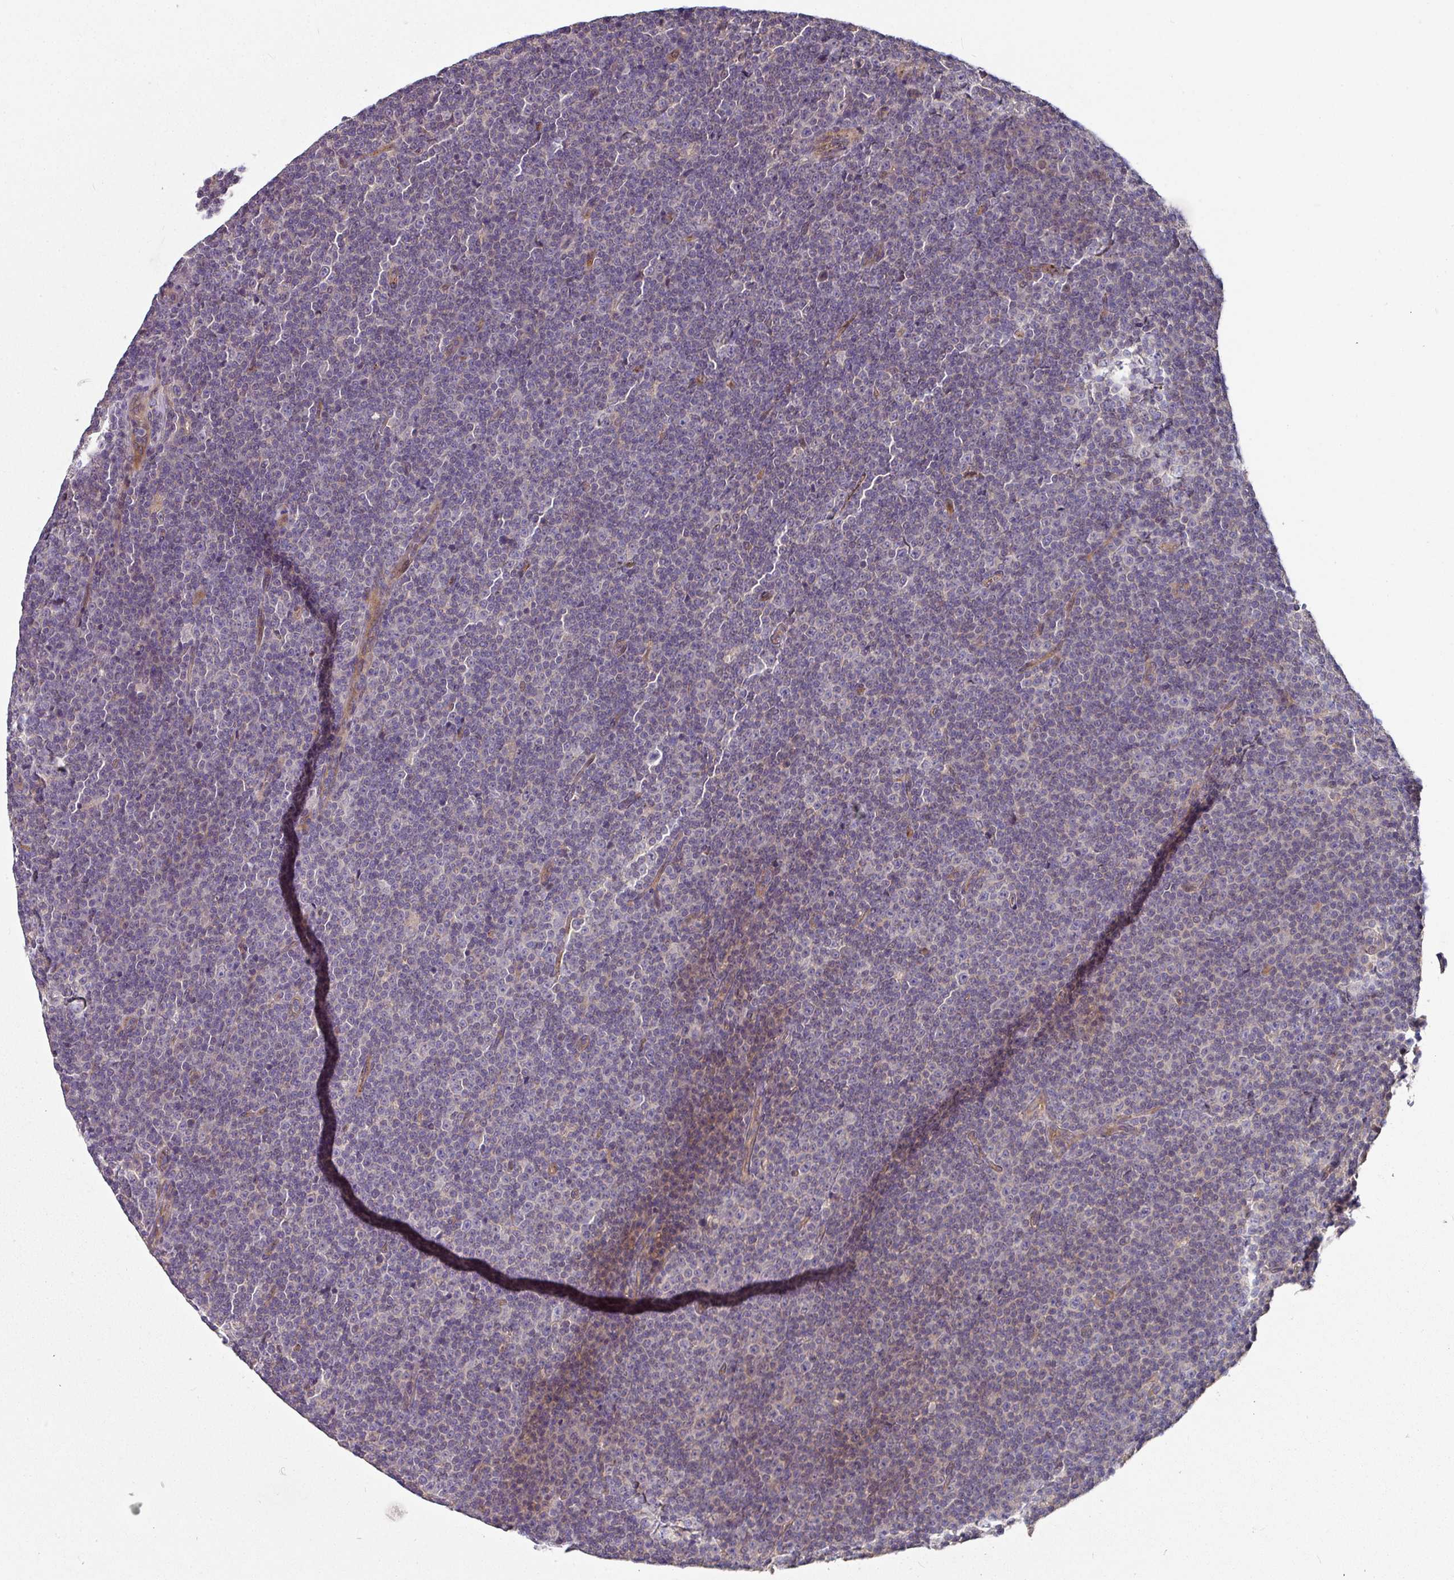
{"staining": {"intensity": "negative", "quantity": "none", "location": "none"}, "tissue": "lymphoma", "cell_type": "Tumor cells", "image_type": "cancer", "snomed": [{"axis": "morphology", "description": "Malignant lymphoma, non-Hodgkin's type, Low grade"}, {"axis": "topography", "description": "Lymph node"}], "caption": "DAB (3,3'-diaminobenzidine) immunohistochemical staining of malignant lymphoma, non-Hodgkin's type (low-grade) shows no significant positivity in tumor cells.", "gene": "C4orf48", "patient": {"sex": "female", "age": 67}}